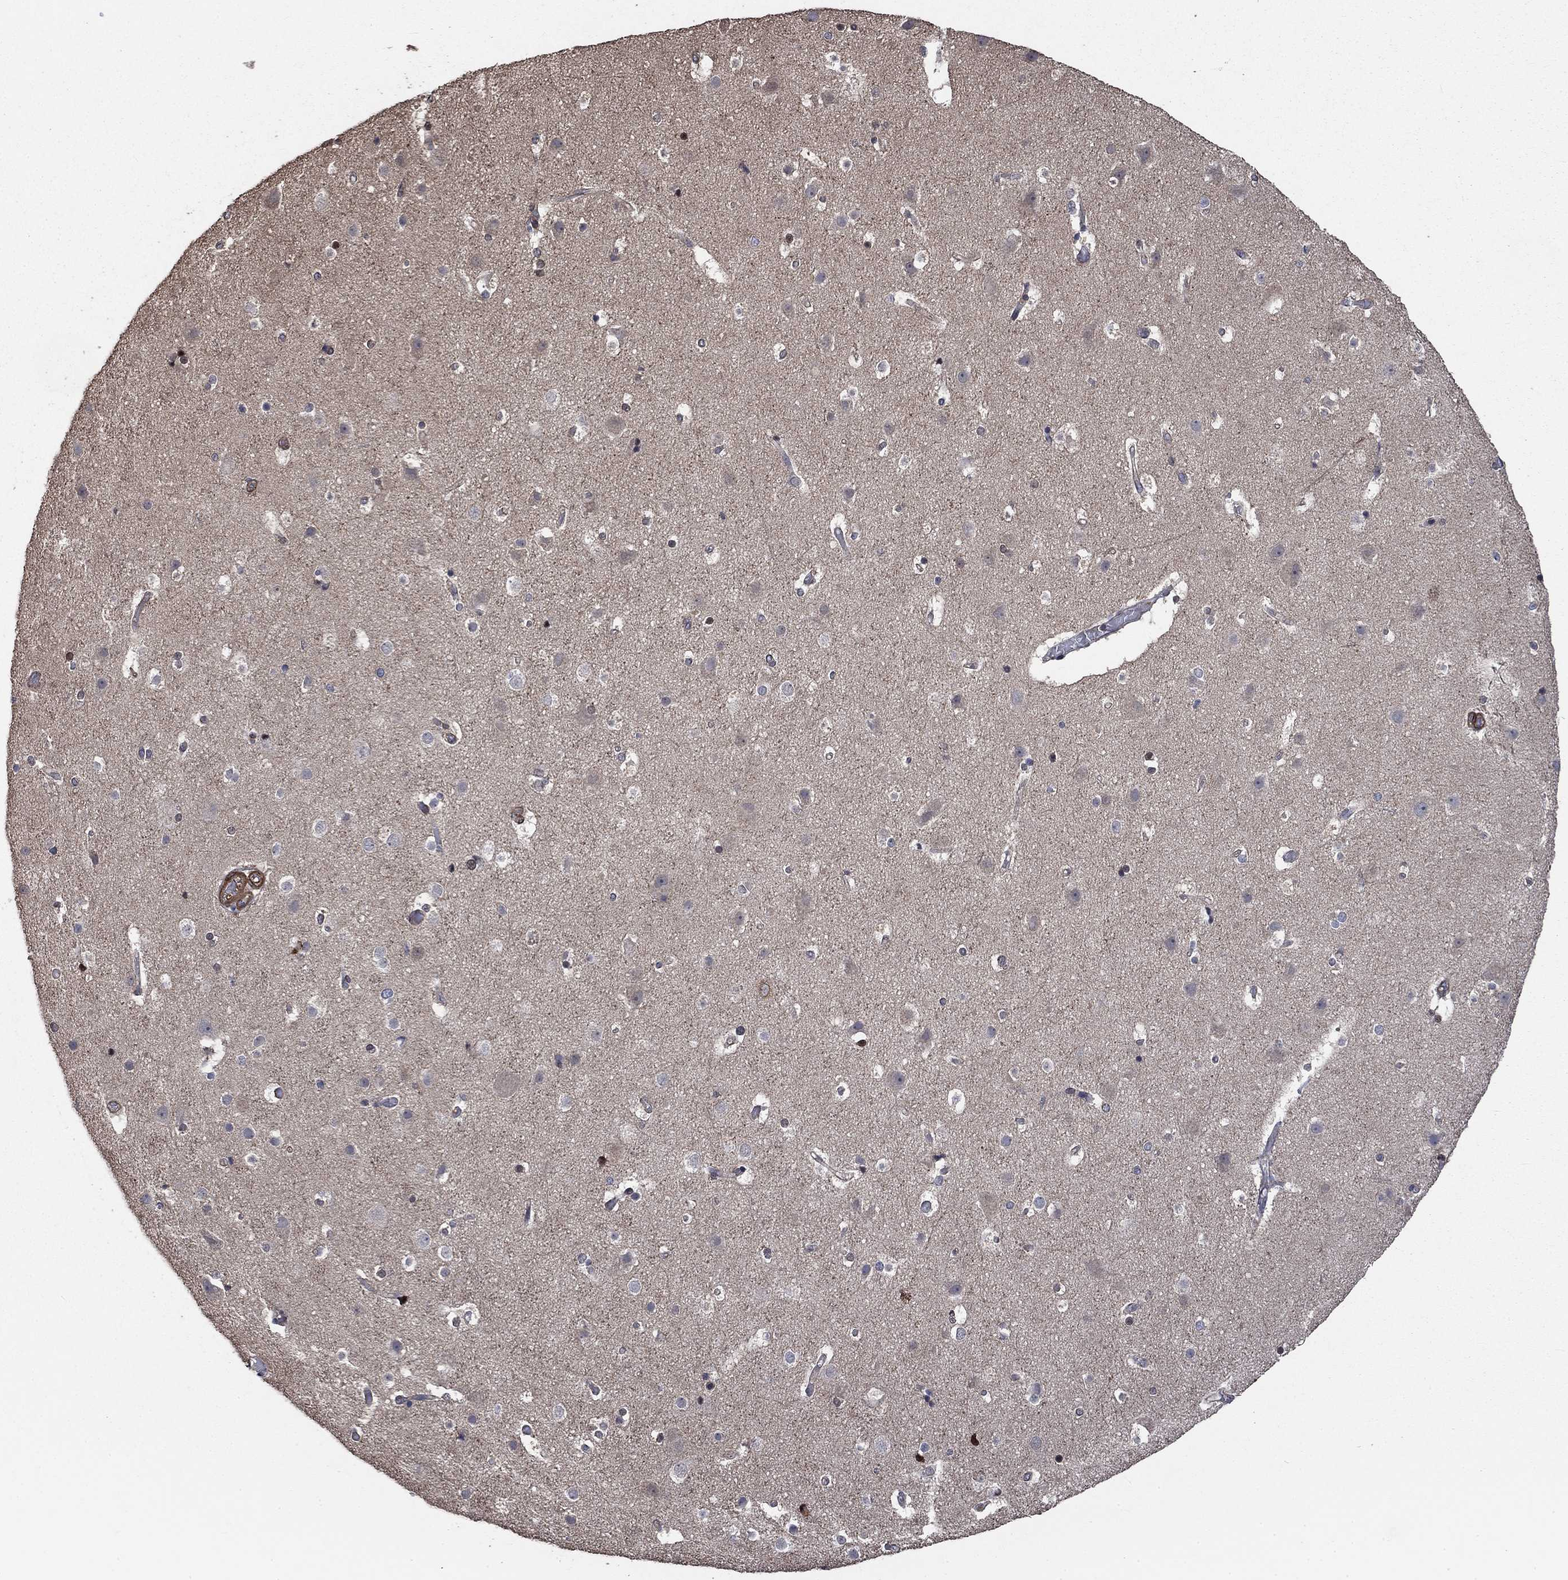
{"staining": {"intensity": "negative", "quantity": "none", "location": "none"}, "tissue": "cerebral cortex", "cell_type": "Endothelial cells", "image_type": "normal", "snomed": [{"axis": "morphology", "description": "Normal tissue, NOS"}, {"axis": "topography", "description": "Cerebral cortex"}], "caption": "Immunohistochemistry histopathology image of normal human cerebral cortex stained for a protein (brown), which exhibits no expression in endothelial cells.", "gene": "PDE3A", "patient": {"sex": "female", "age": 52}}